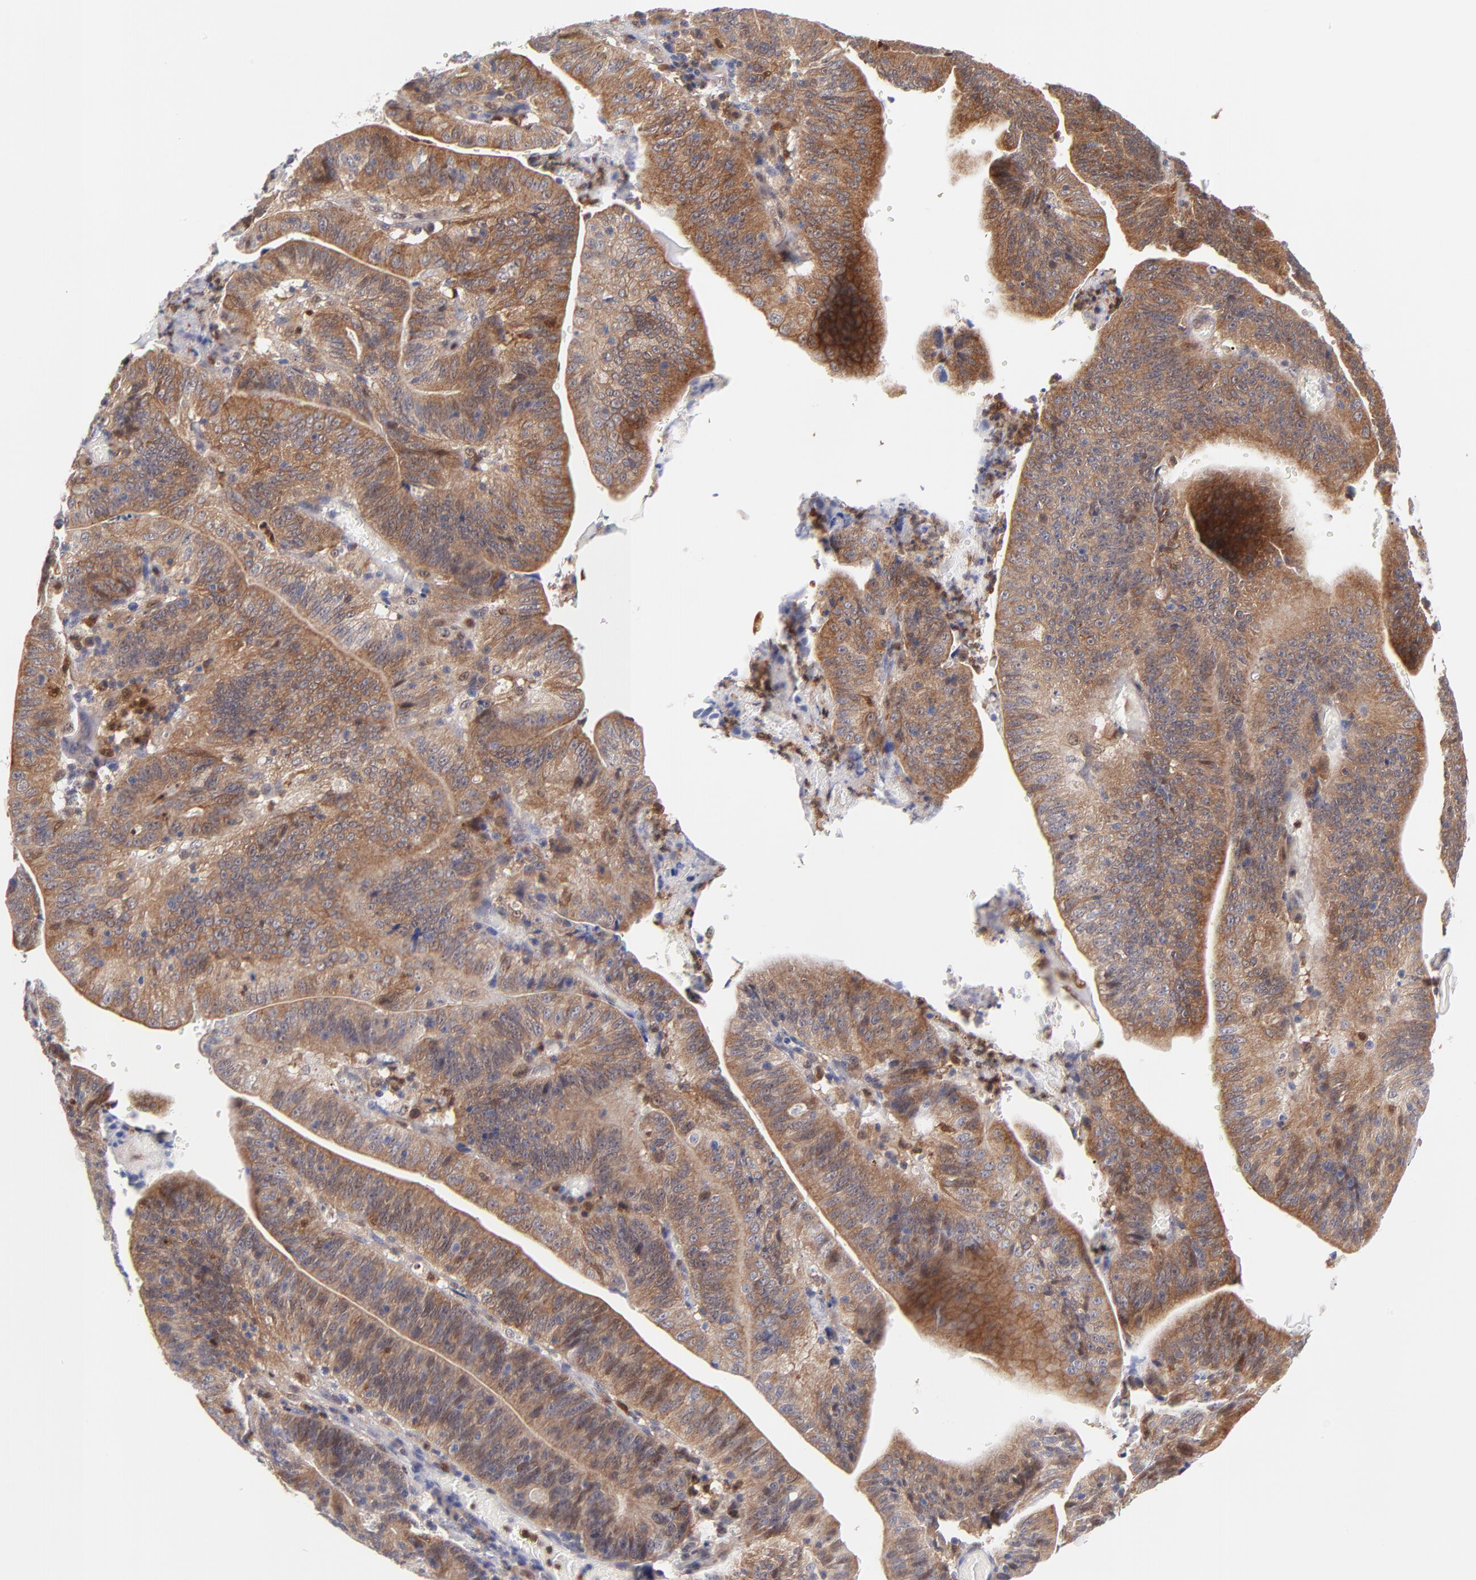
{"staining": {"intensity": "moderate", "quantity": ">75%", "location": "cytoplasmic/membranous"}, "tissue": "stomach cancer", "cell_type": "Tumor cells", "image_type": "cancer", "snomed": [{"axis": "morphology", "description": "Adenocarcinoma, NOS"}, {"axis": "topography", "description": "Stomach, lower"}], "caption": "The image reveals a brown stain indicating the presence of a protein in the cytoplasmic/membranous of tumor cells in adenocarcinoma (stomach). The staining was performed using DAB, with brown indicating positive protein expression. Nuclei are stained blue with hematoxylin.", "gene": "BID", "patient": {"sex": "female", "age": 86}}